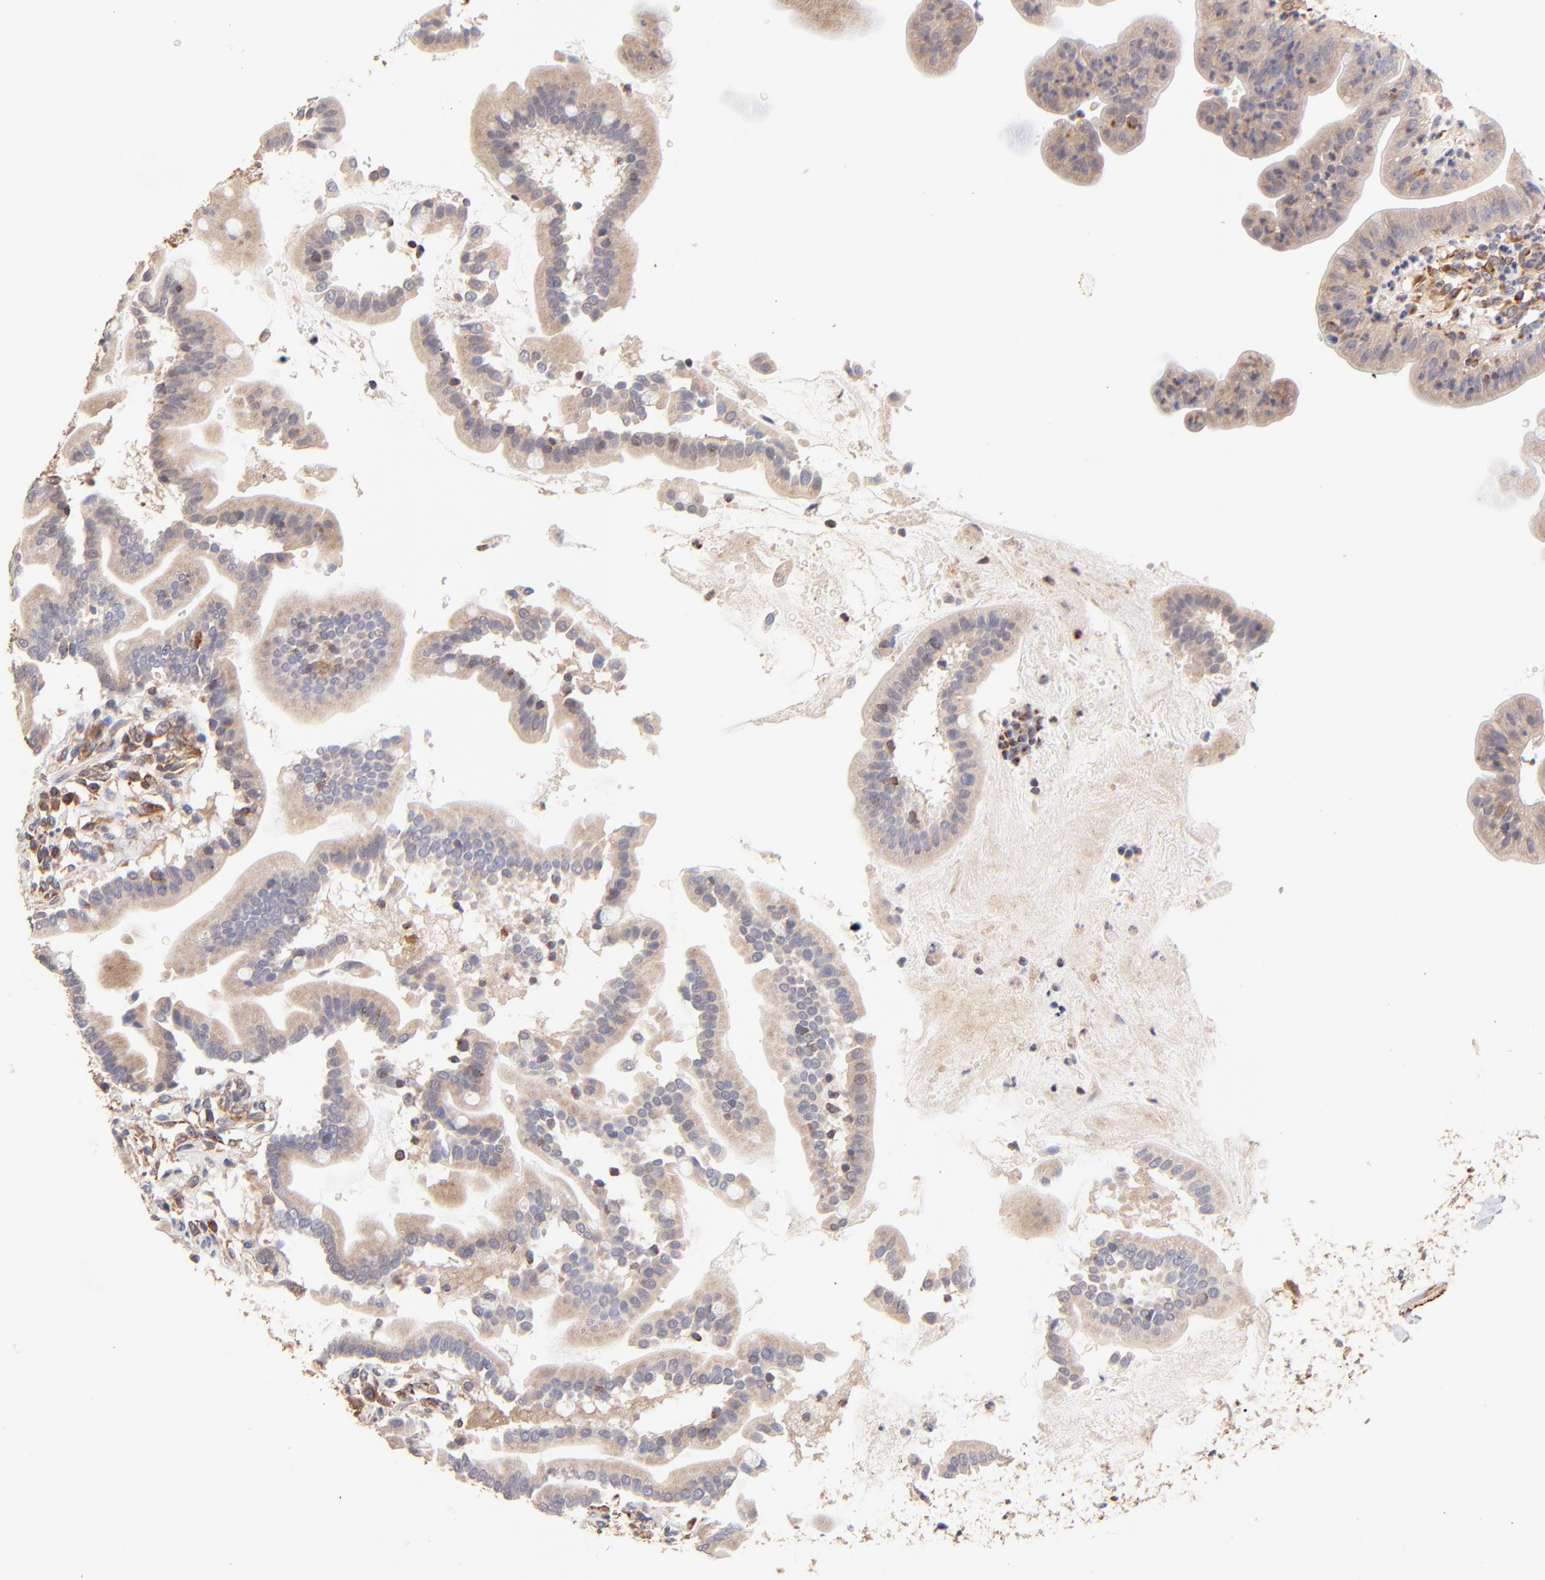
{"staining": {"intensity": "weak", "quantity": ">75%", "location": "cytoplasmic/membranous"}, "tissue": "duodenum", "cell_type": "Glandular cells", "image_type": "normal", "snomed": [{"axis": "morphology", "description": "Normal tissue, NOS"}, {"axis": "topography", "description": "Duodenum"}], "caption": "A histopathology image showing weak cytoplasmic/membranous staining in approximately >75% of glandular cells in benign duodenum, as visualized by brown immunohistochemical staining.", "gene": "TNFAIP3", "patient": {"sex": "male", "age": 50}}